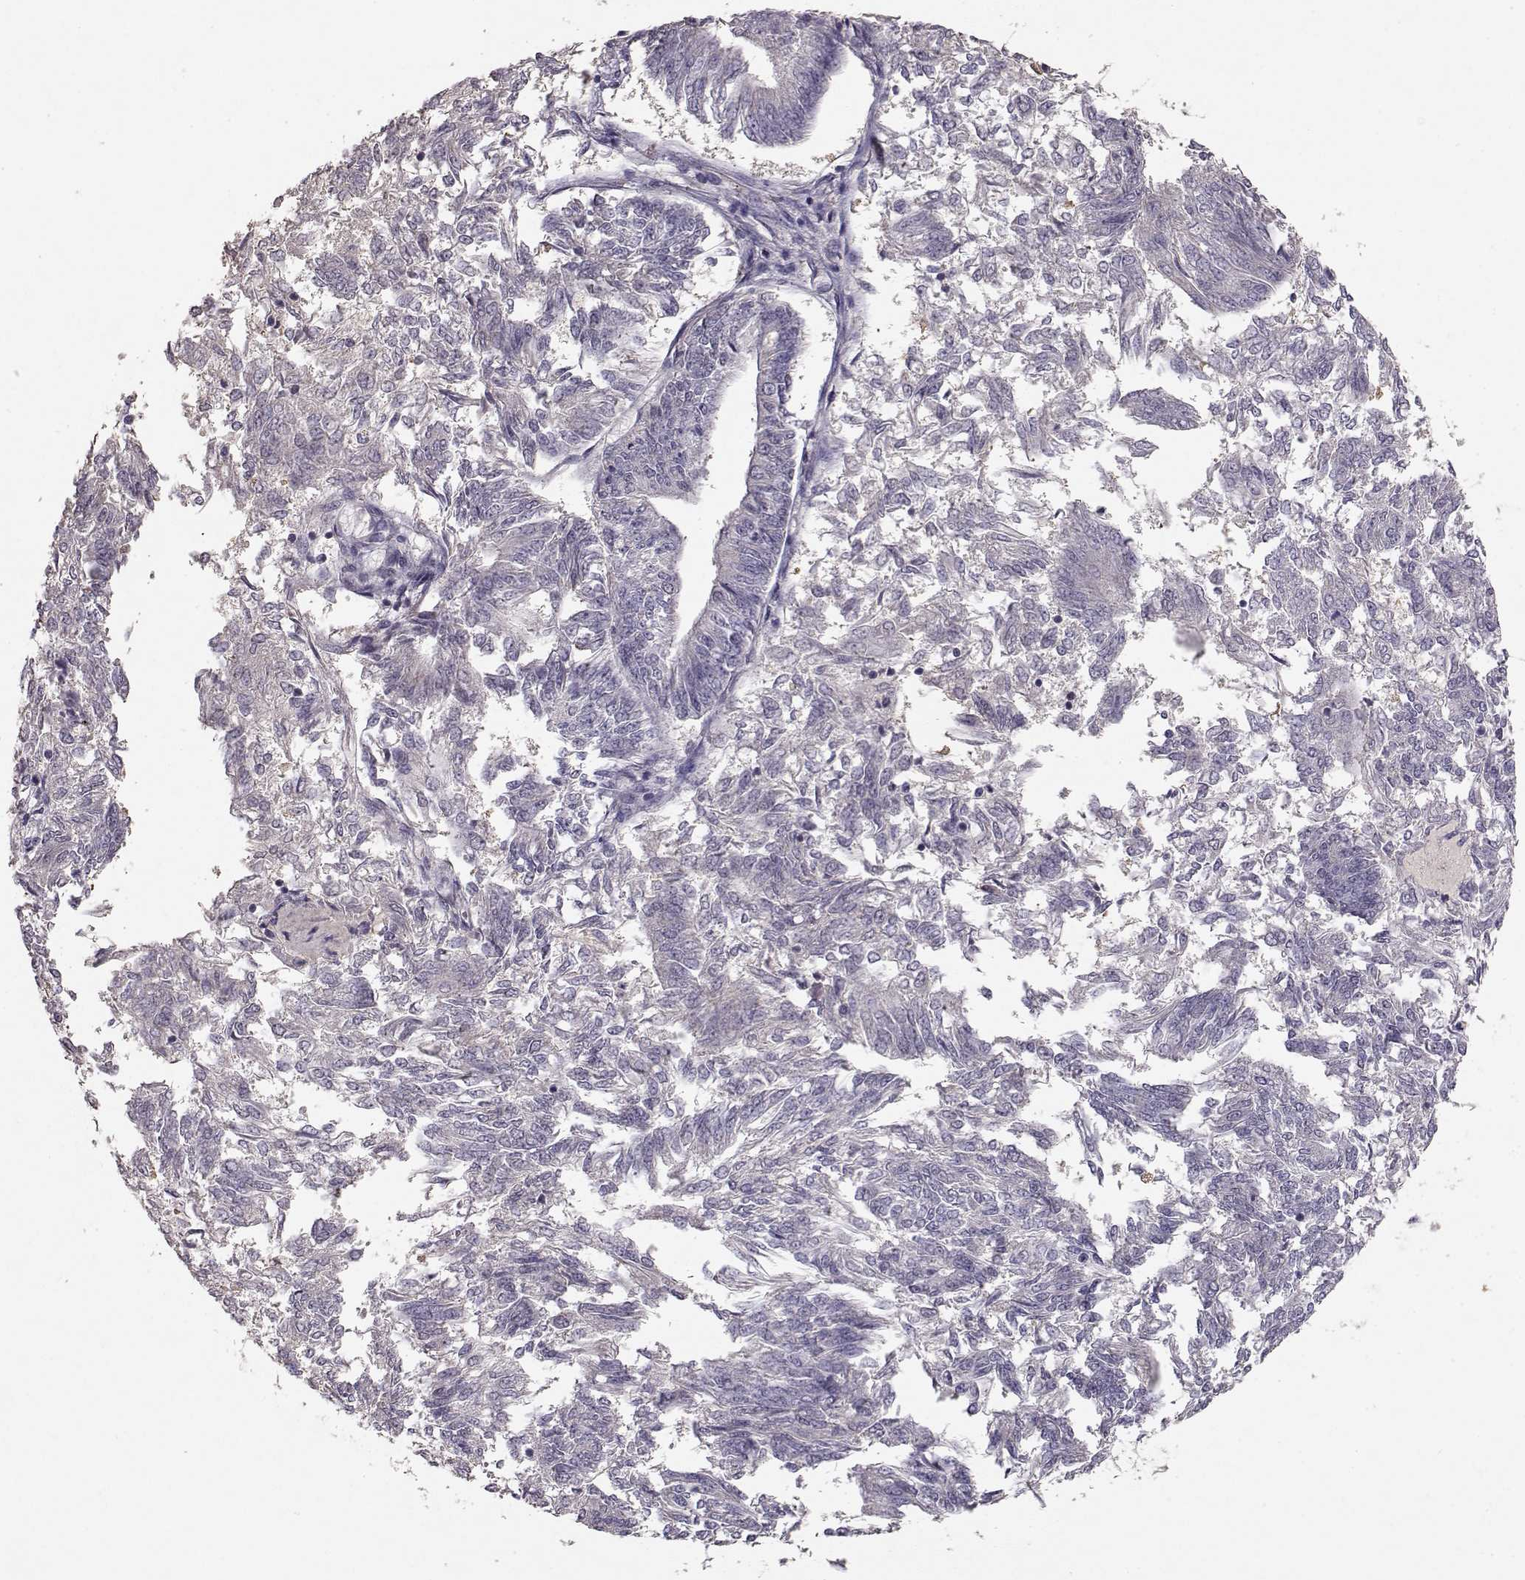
{"staining": {"intensity": "negative", "quantity": "none", "location": "none"}, "tissue": "endometrial cancer", "cell_type": "Tumor cells", "image_type": "cancer", "snomed": [{"axis": "morphology", "description": "Adenocarcinoma, NOS"}, {"axis": "topography", "description": "Endometrium"}], "caption": "A high-resolution histopathology image shows IHC staining of endometrial cancer, which exhibits no significant expression in tumor cells.", "gene": "PMCH", "patient": {"sex": "female", "age": 58}}